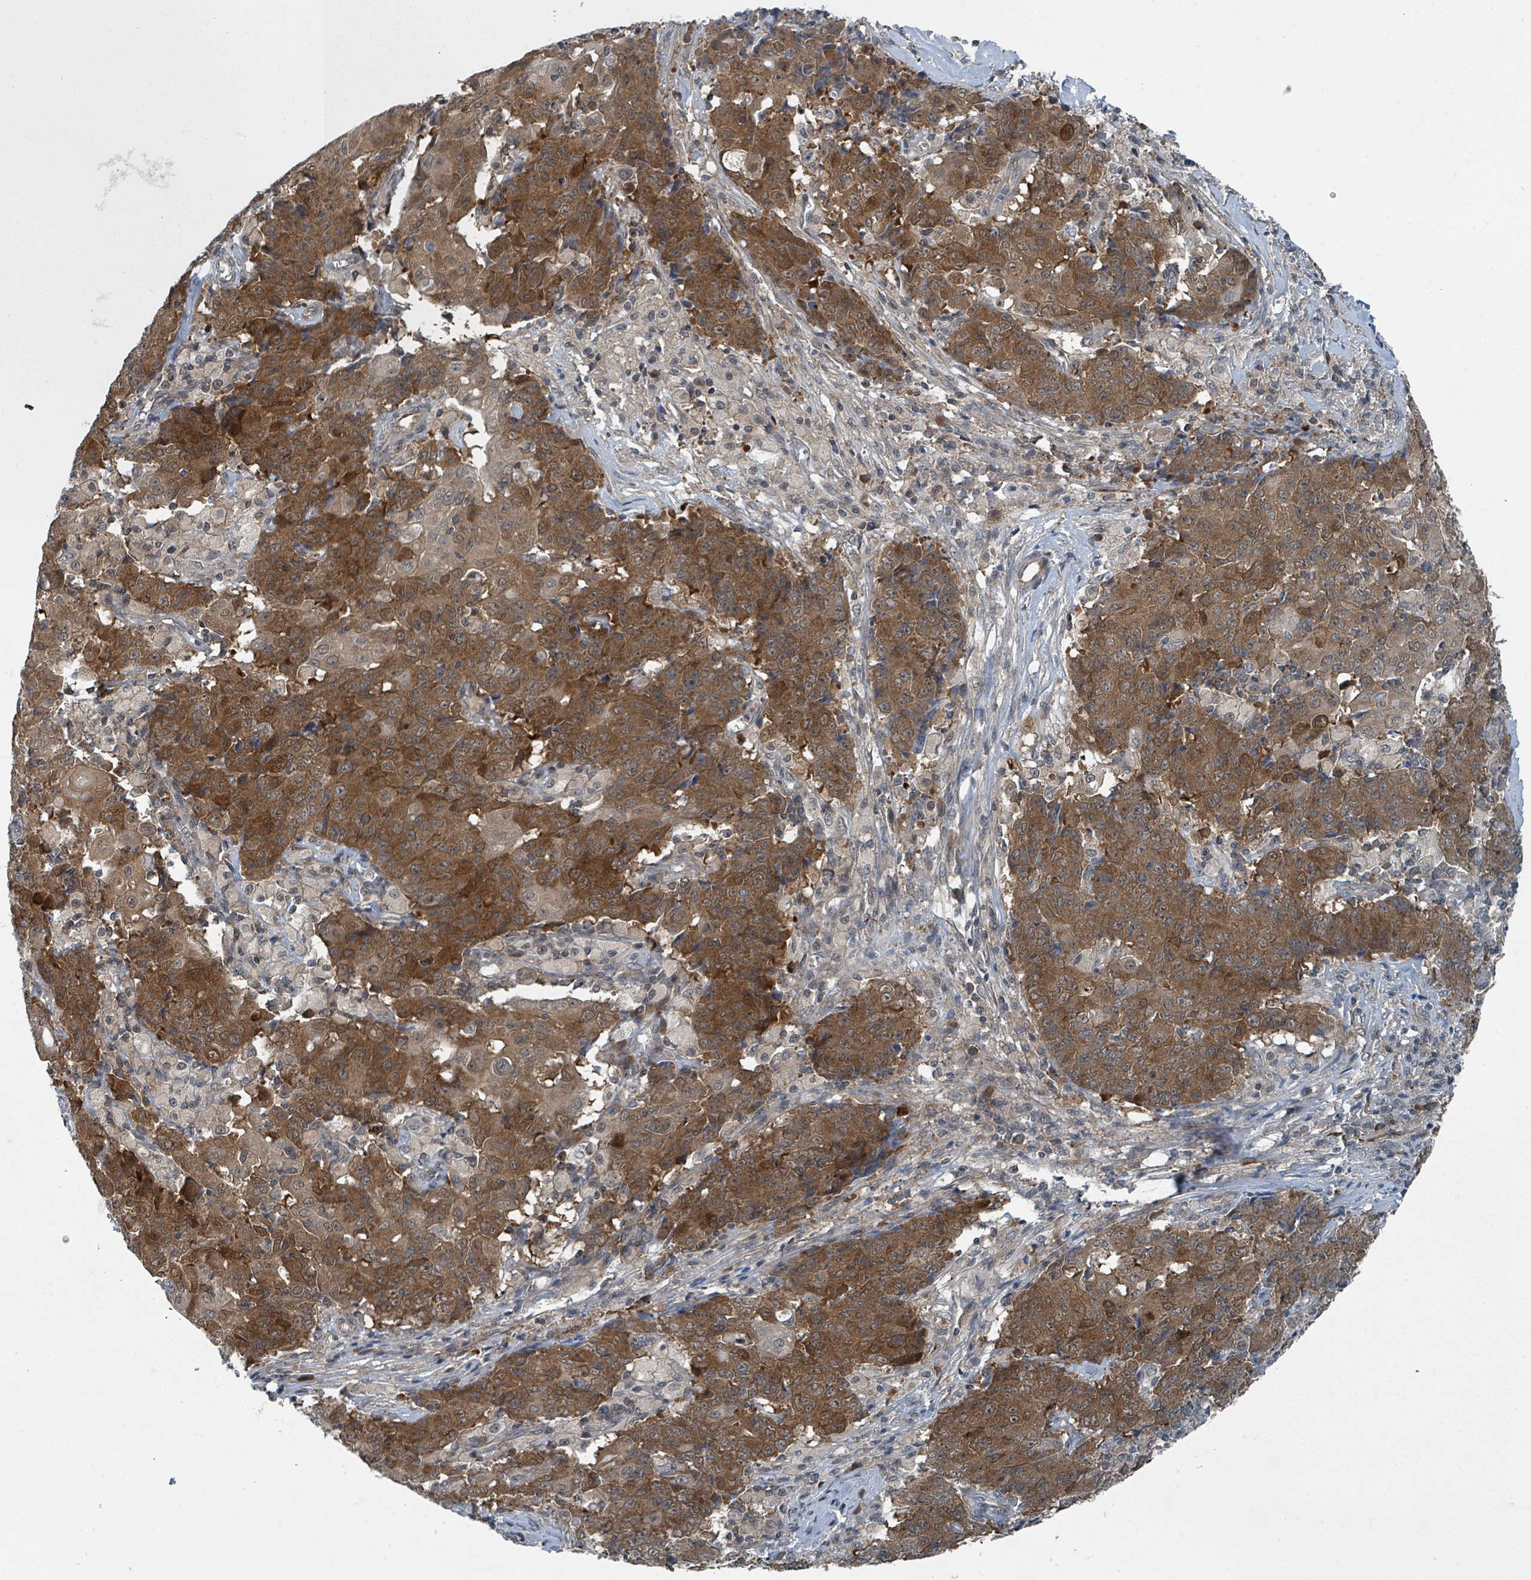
{"staining": {"intensity": "moderate", "quantity": ">75%", "location": "cytoplasmic/membranous,nuclear"}, "tissue": "ovarian cancer", "cell_type": "Tumor cells", "image_type": "cancer", "snomed": [{"axis": "morphology", "description": "Carcinoma, endometroid"}, {"axis": "topography", "description": "Ovary"}], "caption": "A high-resolution photomicrograph shows immunohistochemistry (IHC) staining of endometroid carcinoma (ovarian), which exhibits moderate cytoplasmic/membranous and nuclear positivity in about >75% of tumor cells.", "gene": "GOLGA7", "patient": {"sex": "female", "age": 42}}